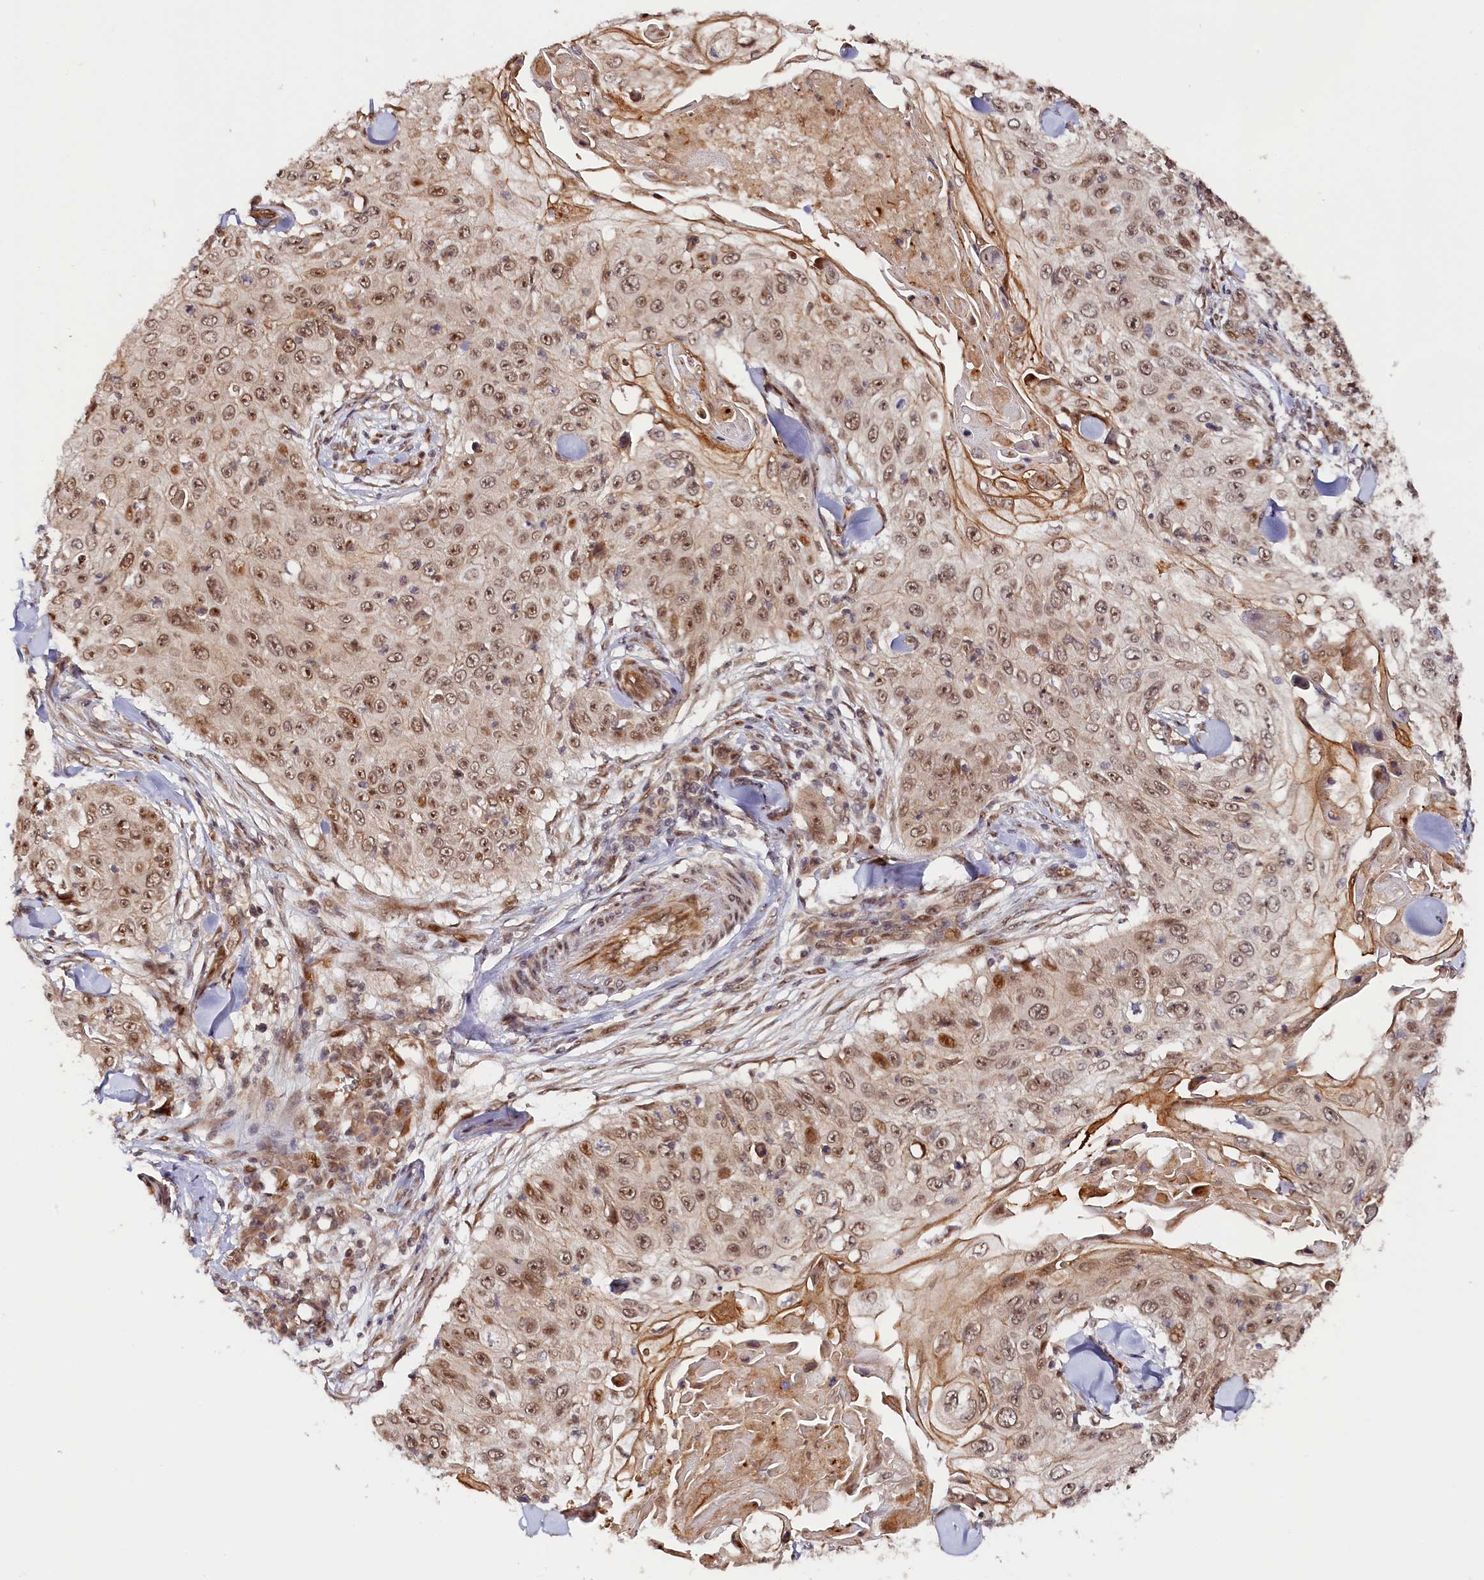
{"staining": {"intensity": "moderate", "quantity": ">75%", "location": "cytoplasmic/membranous,nuclear"}, "tissue": "skin cancer", "cell_type": "Tumor cells", "image_type": "cancer", "snomed": [{"axis": "morphology", "description": "Squamous cell carcinoma, NOS"}, {"axis": "topography", "description": "Skin"}], "caption": "Squamous cell carcinoma (skin) stained with DAB (3,3'-diaminobenzidine) IHC exhibits medium levels of moderate cytoplasmic/membranous and nuclear expression in approximately >75% of tumor cells. The staining was performed using DAB (3,3'-diaminobenzidine) to visualize the protein expression in brown, while the nuclei were stained in blue with hematoxylin (Magnification: 20x).", "gene": "ANKRD24", "patient": {"sex": "male", "age": 86}}